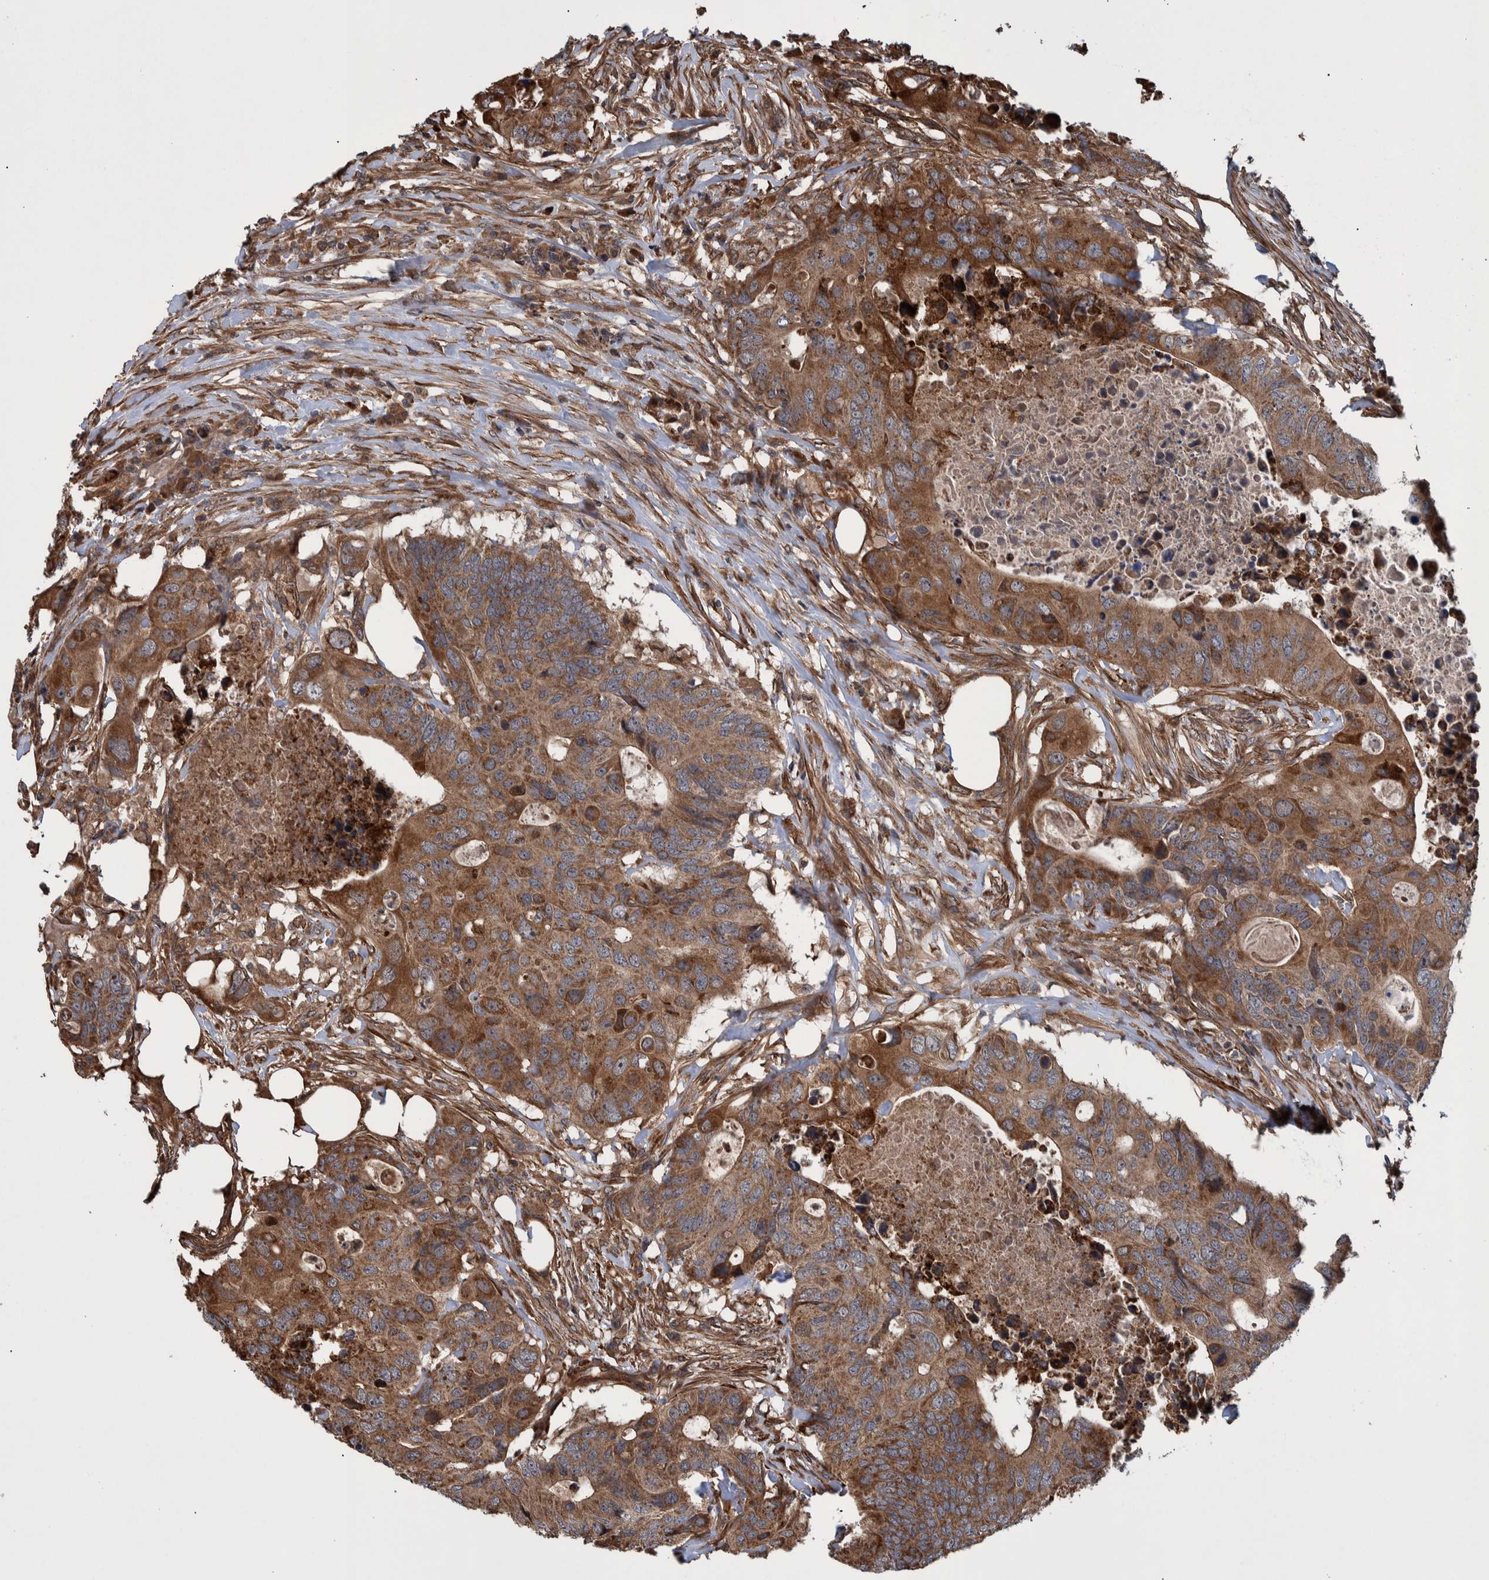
{"staining": {"intensity": "moderate", "quantity": ">75%", "location": "cytoplasmic/membranous"}, "tissue": "colorectal cancer", "cell_type": "Tumor cells", "image_type": "cancer", "snomed": [{"axis": "morphology", "description": "Adenocarcinoma, NOS"}, {"axis": "topography", "description": "Colon"}], "caption": "Moderate cytoplasmic/membranous positivity for a protein is seen in about >75% of tumor cells of colorectal cancer using immunohistochemistry (IHC).", "gene": "B3GNTL1", "patient": {"sex": "male", "age": 71}}